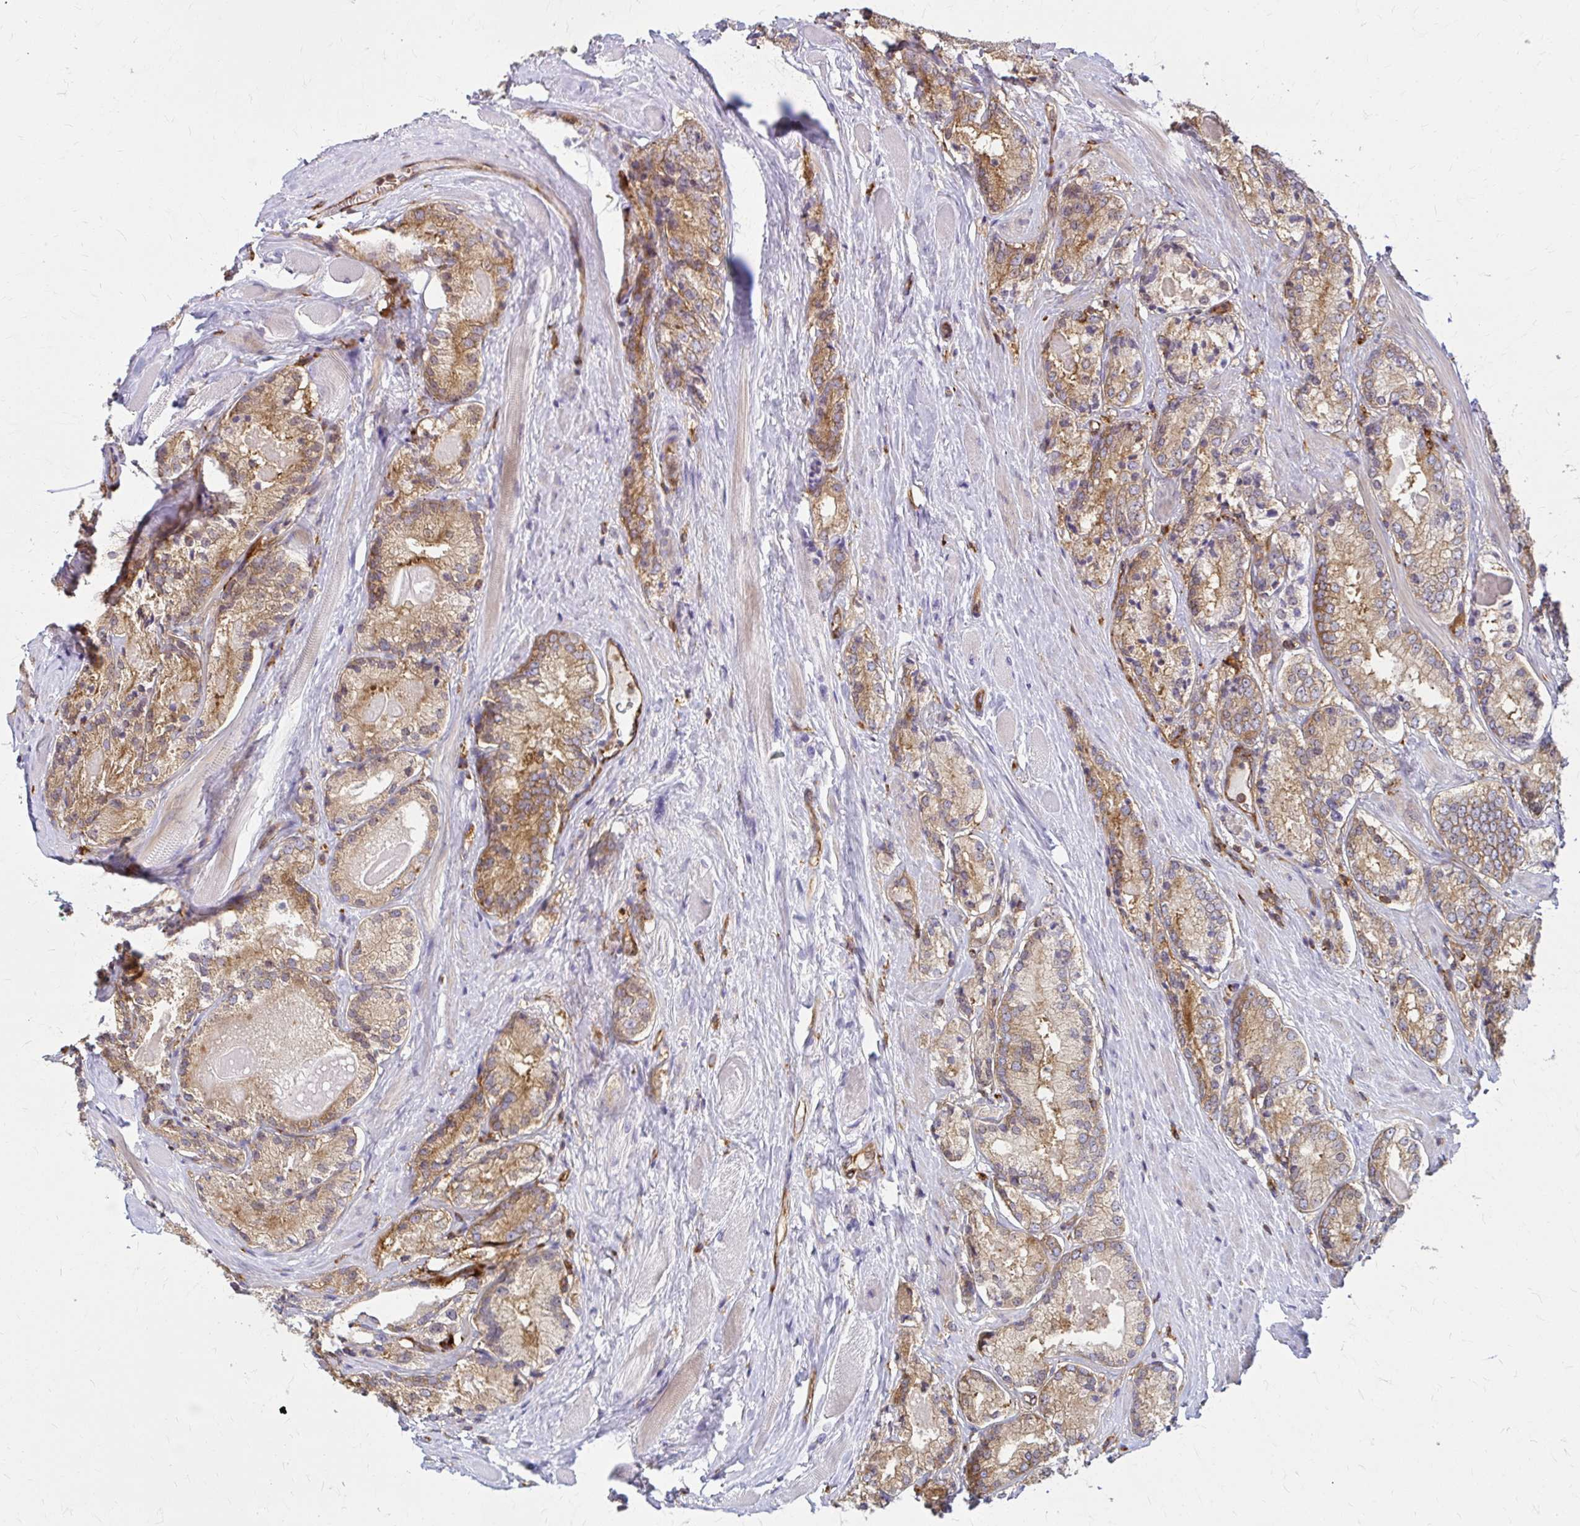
{"staining": {"intensity": "moderate", "quantity": ">75%", "location": "cytoplasmic/membranous"}, "tissue": "prostate cancer", "cell_type": "Tumor cells", "image_type": "cancer", "snomed": [{"axis": "morphology", "description": "Adenocarcinoma, NOS"}, {"axis": "morphology", "description": "Adenocarcinoma, Low grade"}, {"axis": "topography", "description": "Prostate"}], "caption": "DAB immunohistochemical staining of human prostate cancer displays moderate cytoplasmic/membranous protein staining in approximately >75% of tumor cells. The staining was performed using DAB to visualize the protein expression in brown, while the nuclei were stained in blue with hematoxylin (Magnification: 20x).", "gene": "WASF2", "patient": {"sex": "male", "age": 68}}